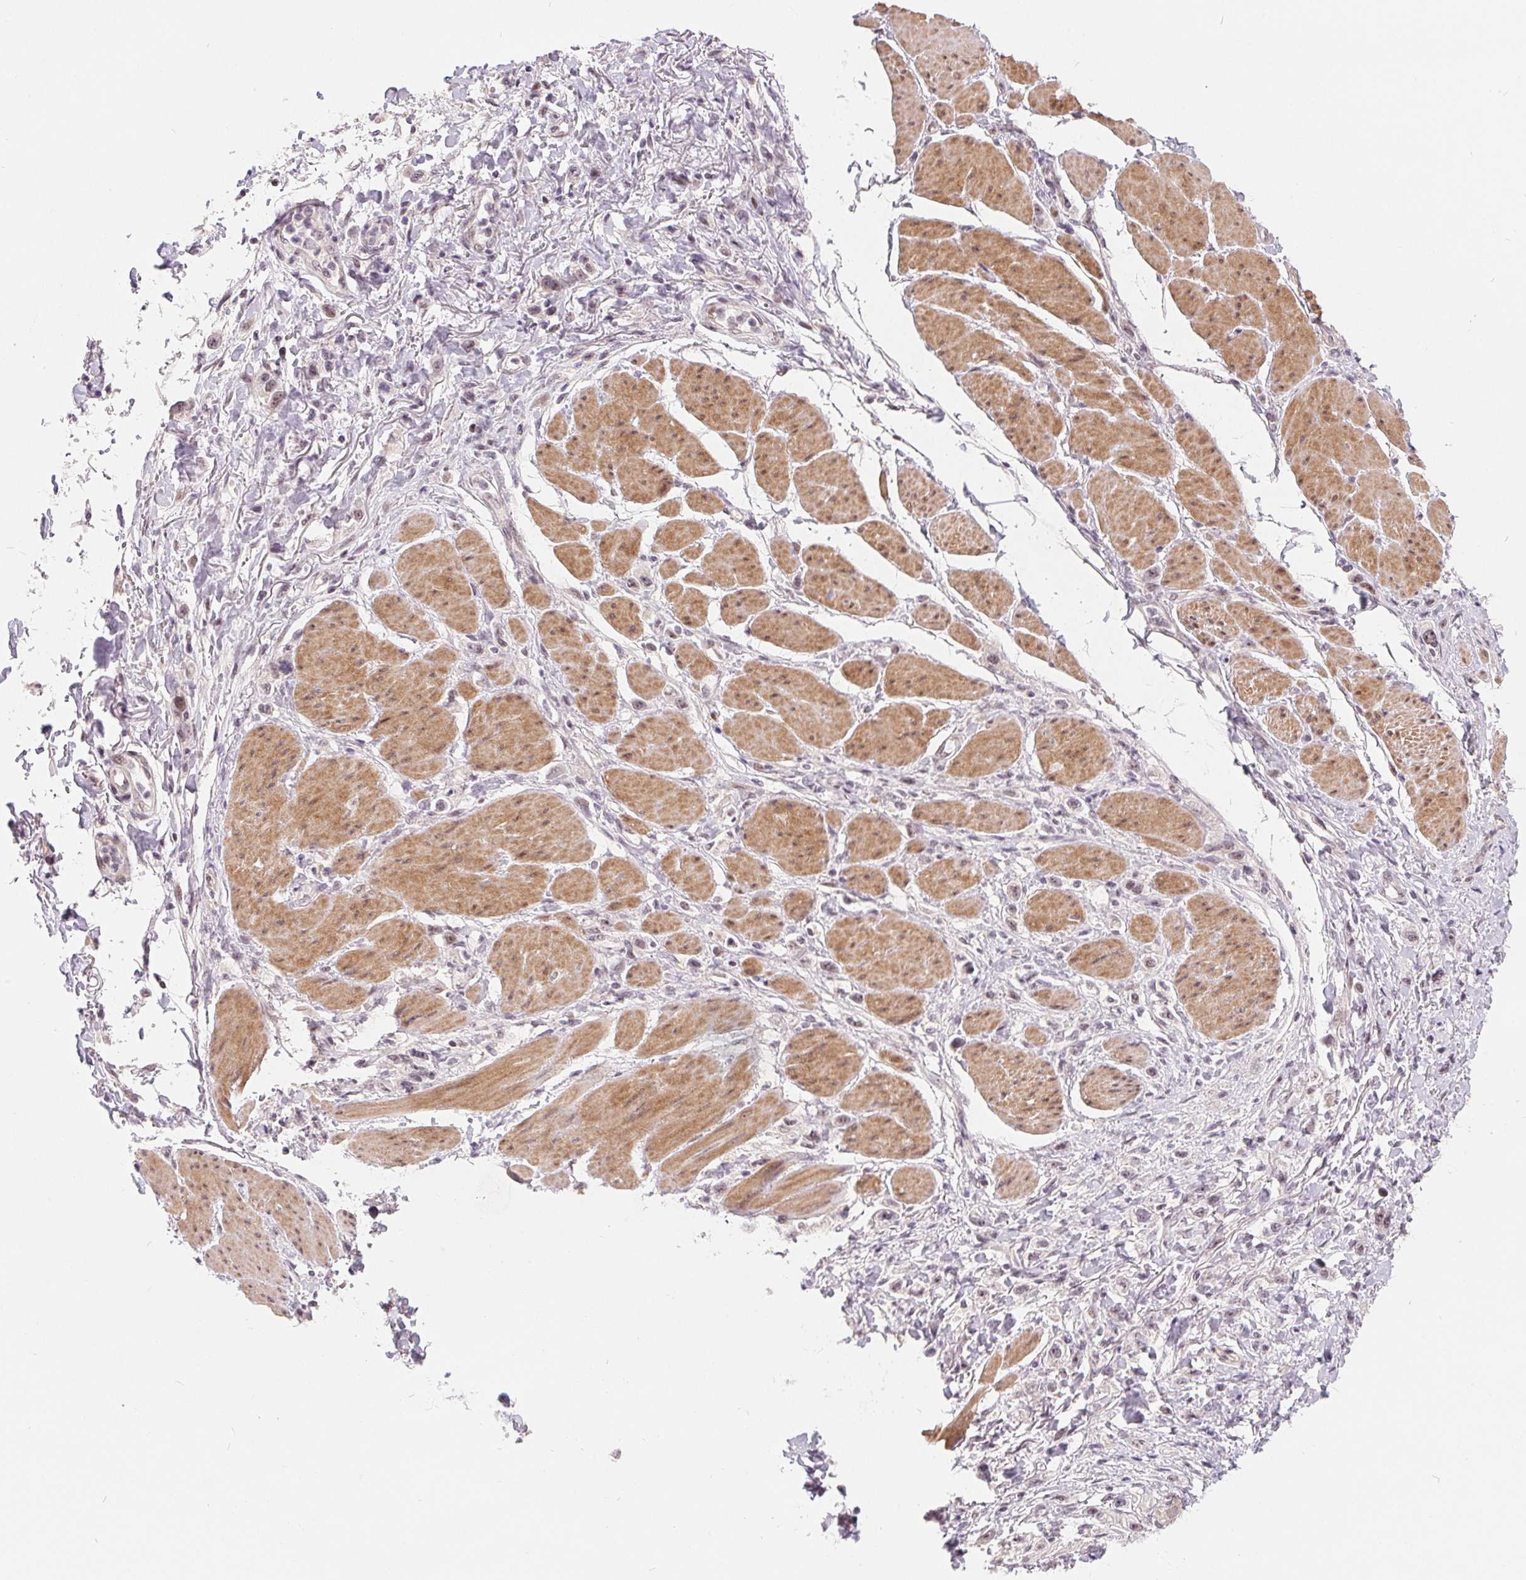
{"staining": {"intensity": "weak", "quantity": "<25%", "location": "nuclear"}, "tissue": "stomach cancer", "cell_type": "Tumor cells", "image_type": "cancer", "snomed": [{"axis": "morphology", "description": "Adenocarcinoma, NOS"}, {"axis": "topography", "description": "Stomach"}], "caption": "This image is of stomach cancer (adenocarcinoma) stained with immunohistochemistry to label a protein in brown with the nuclei are counter-stained blue. There is no staining in tumor cells.", "gene": "NRG2", "patient": {"sex": "female", "age": 65}}